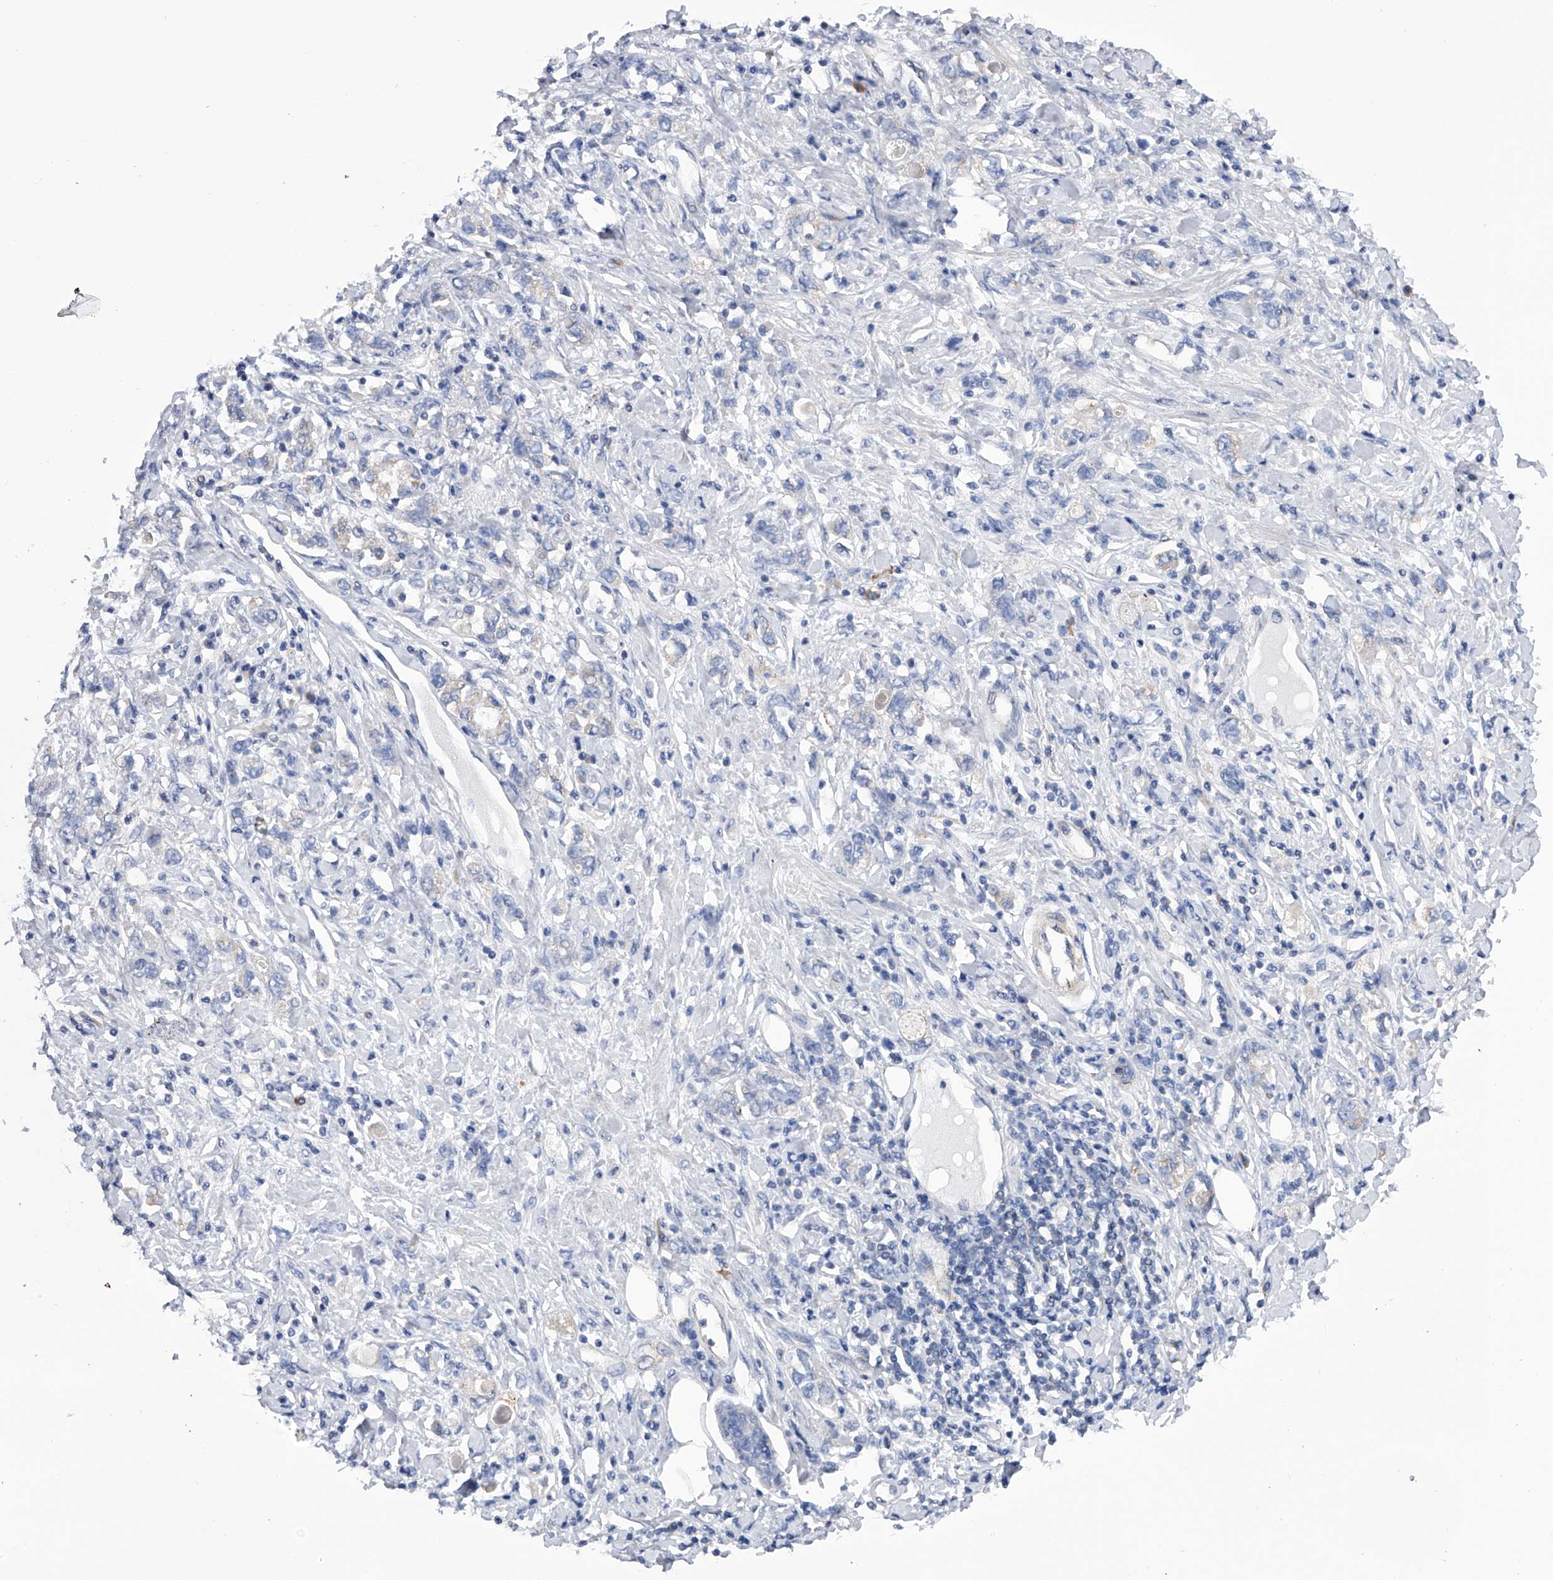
{"staining": {"intensity": "negative", "quantity": "none", "location": "none"}, "tissue": "stomach cancer", "cell_type": "Tumor cells", "image_type": "cancer", "snomed": [{"axis": "morphology", "description": "Adenocarcinoma, NOS"}, {"axis": "topography", "description": "Stomach"}], "caption": "This is an IHC photomicrograph of human stomach cancer (adenocarcinoma). There is no expression in tumor cells.", "gene": "MLYCD", "patient": {"sex": "female", "age": 76}}